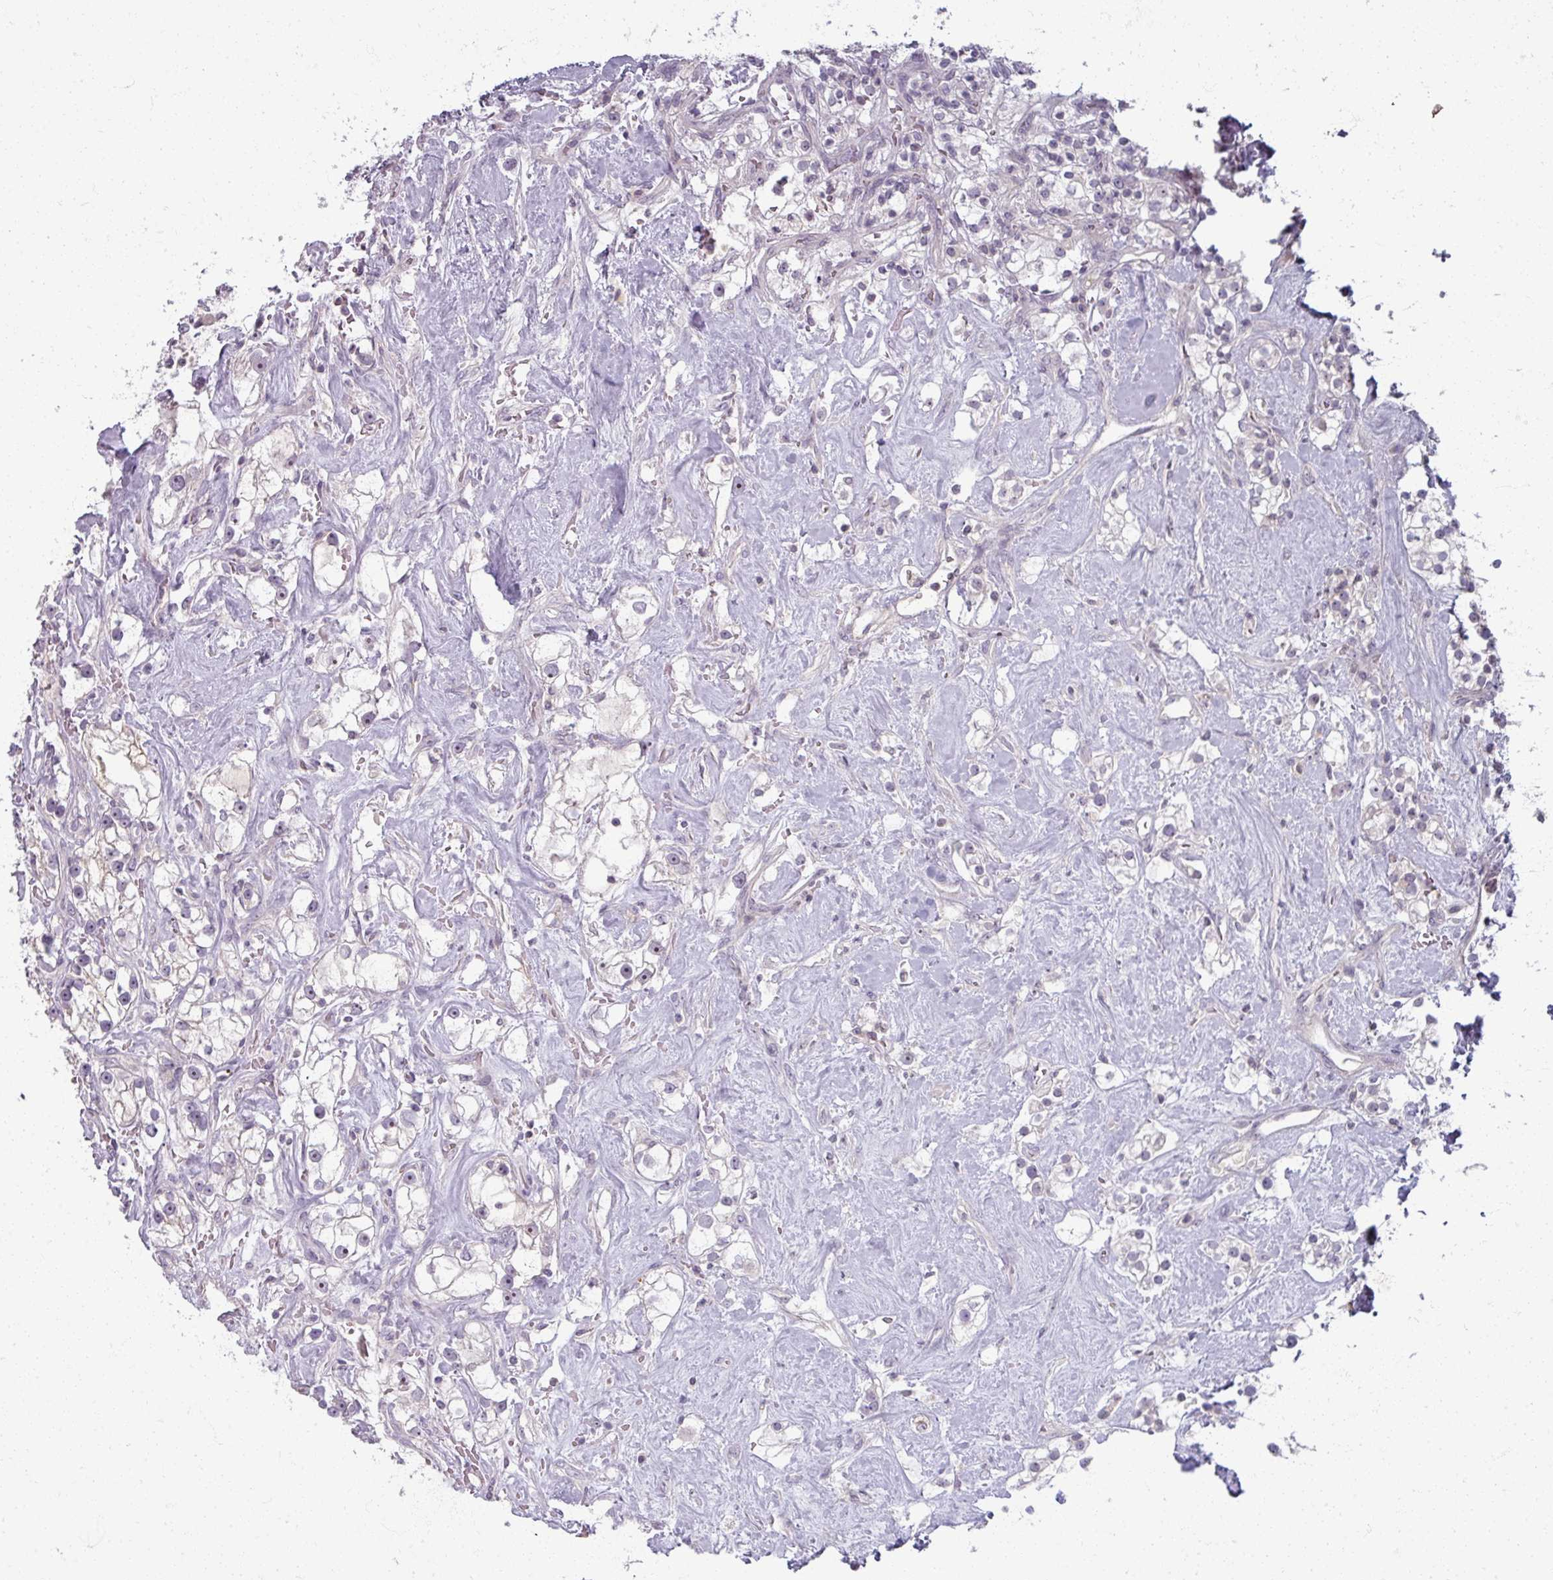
{"staining": {"intensity": "moderate", "quantity": "<25%", "location": "cytoplasmic/membranous"}, "tissue": "renal cancer", "cell_type": "Tumor cells", "image_type": "cancer", "snomed": [{"axis": "morphology", "description": "Adenocarcinoma, NOS"}, {"axis": "topography", "description": "Kidney"}], "caption": "This micrograph demonstrates immunohistochemistry (IHC) staining of human renal cancer, with low moderate cytoplasmic/membranous positivity in approximately <25% of tumor cells.", "gene": "TTLL7", "patient": {"sex": "male", "age": 77}}